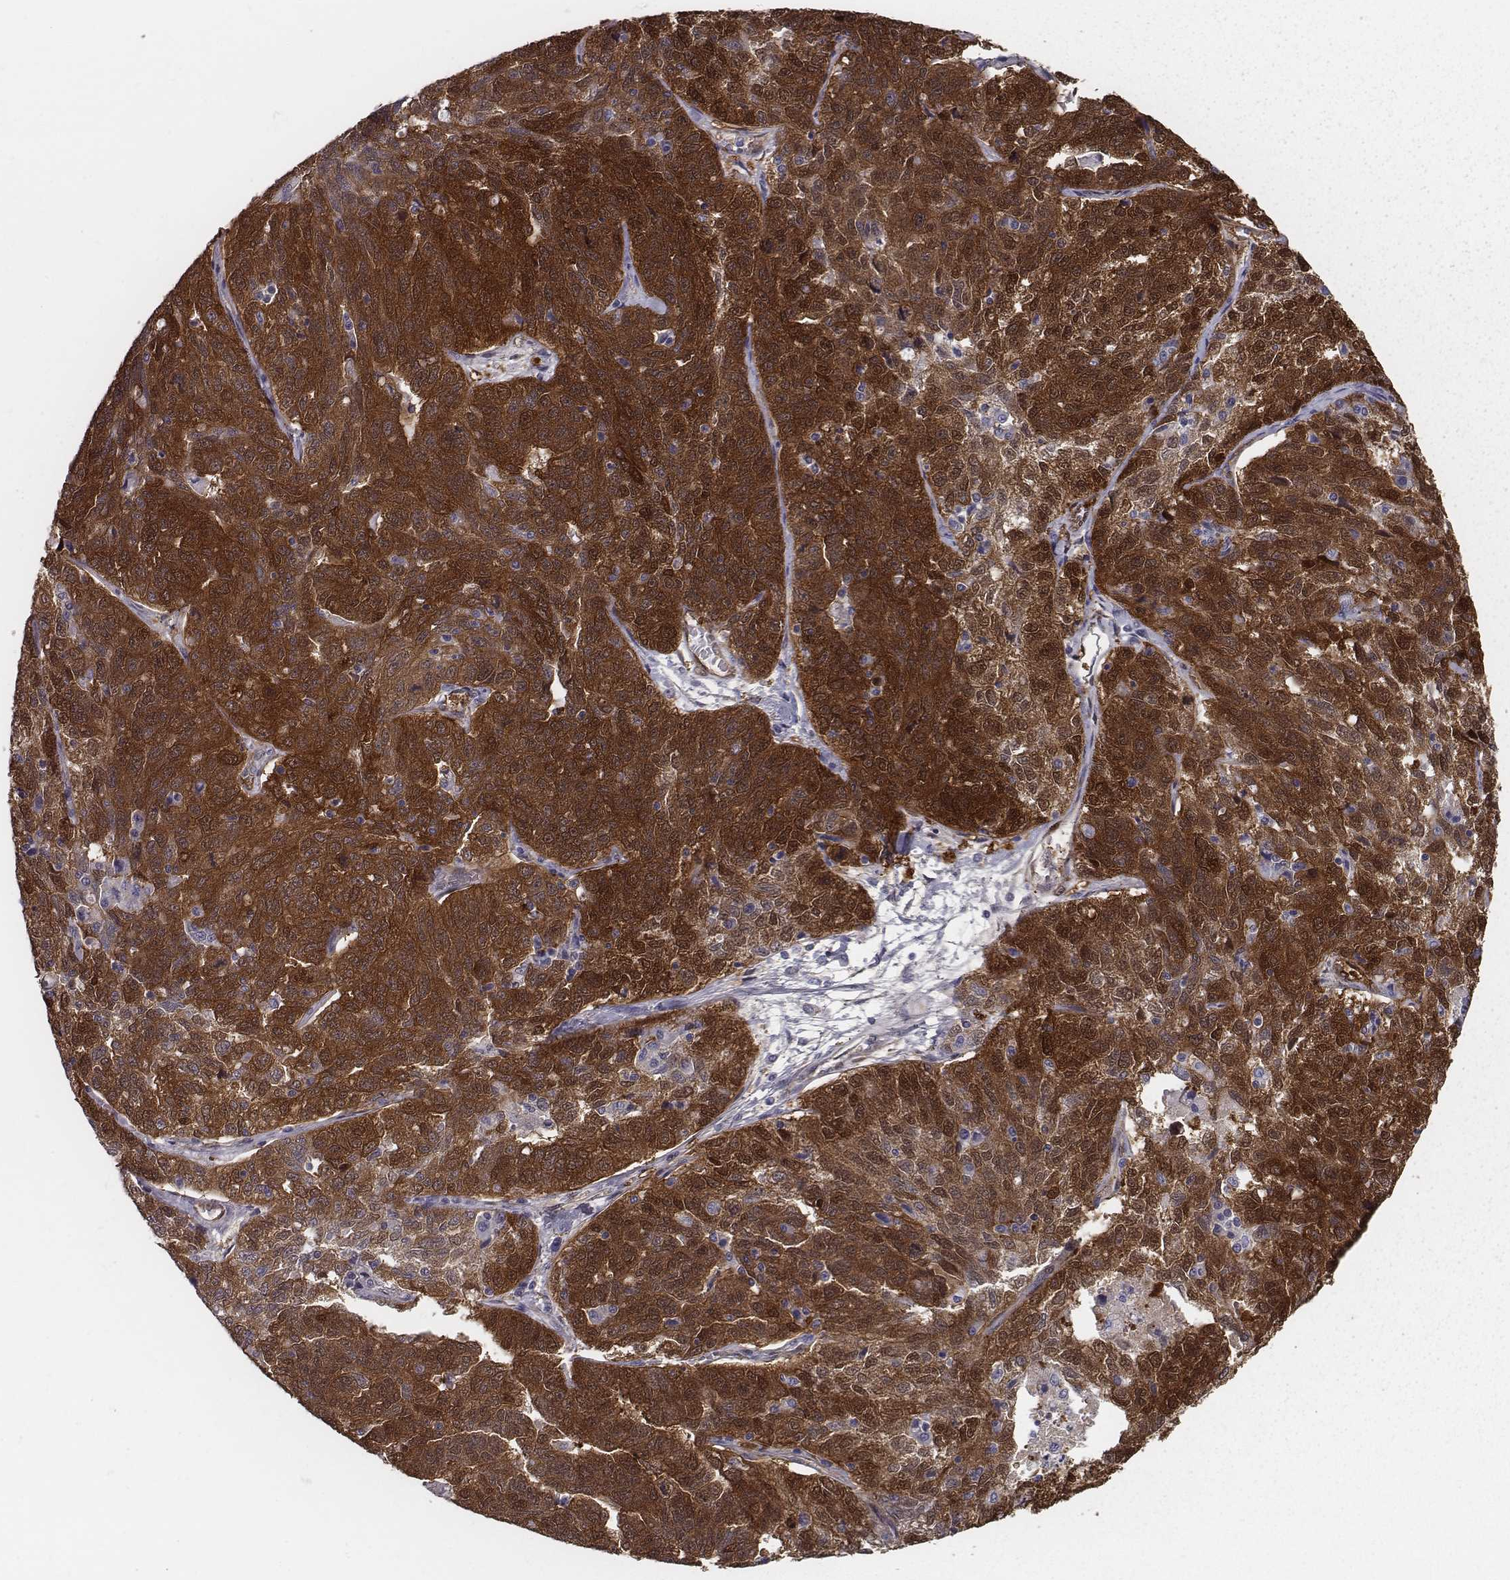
{"staining": {"intensity": "strong", "quantity": ">75%", "location": "cytoplasmic/membranous"}, "tissue": "ovarian cancer", "cell_type": "Tumor cells", "image_type": "cancer", "snomed": [{"axis": "morphology", "description": "Cystadenocarcinoma, serous, NOS"}, {"axis": "topography", "description": "Ovary"}], "caption": "A high-resolution photomicrograph shows IHC staining of ovarian serous cystadenocarcinoma, which displays strong cytoplasmic/membranous expression in about >75% of tumor cells.", "gene": "ISYNA1", "patient": {"sex": "female", "age": 71}}